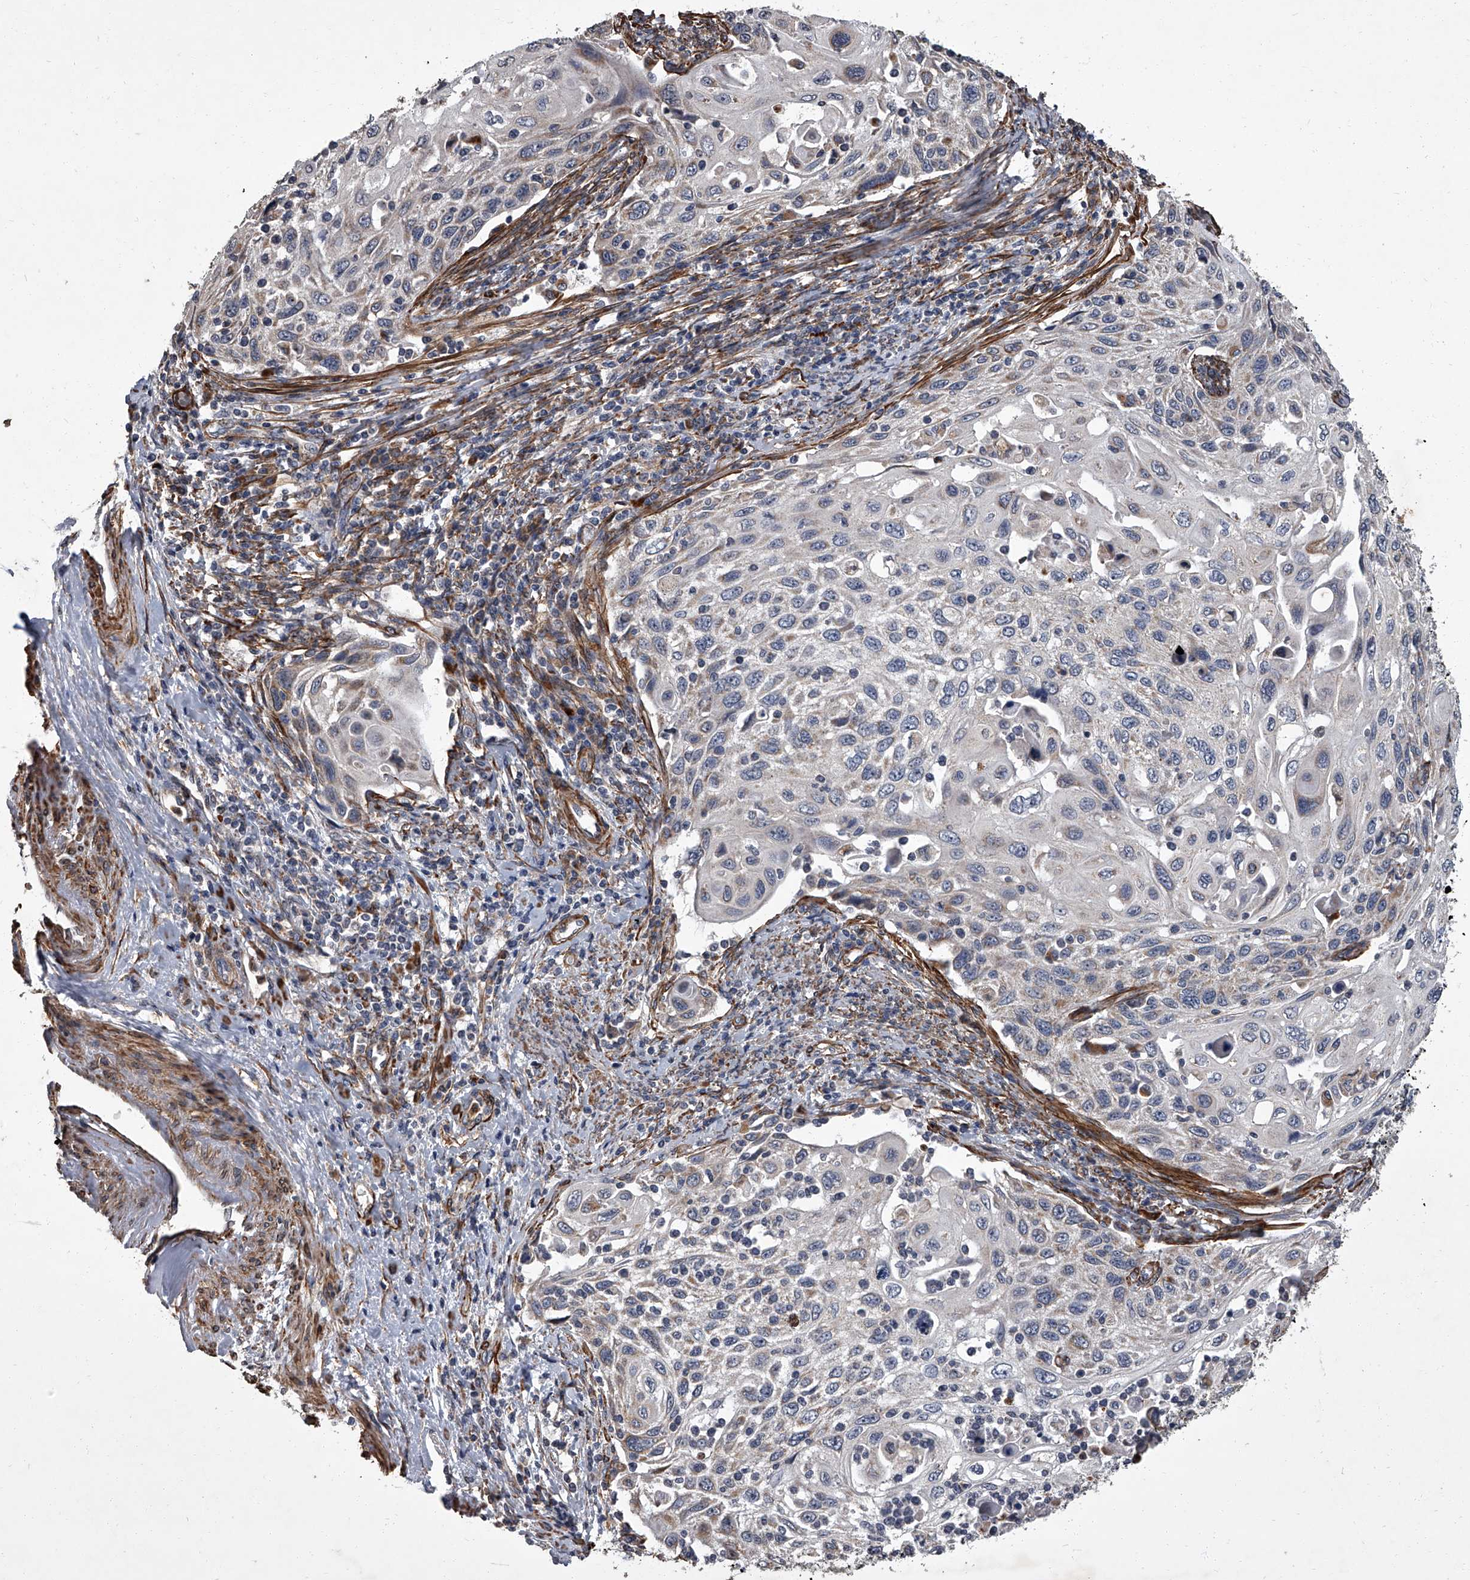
{"staining": {"intensity": "negative", "quantity": "none", "location": "none"}, "tissue": "cervical cancer", "cell_type": "Tumor cells", "image_type": "cancer", "snomed": [{"axis": "morphology", "description": "Squamous cell carcinoma, NOS"}, {"axis": "topography", "description": "Cervix"}], "caption": "This is an immunohistochemistry (IHC) image of cervical cancer. There is no positivity in tumor cells.", "gene": "SIRT4", "patient": {"sex": "female", "age": 70}}